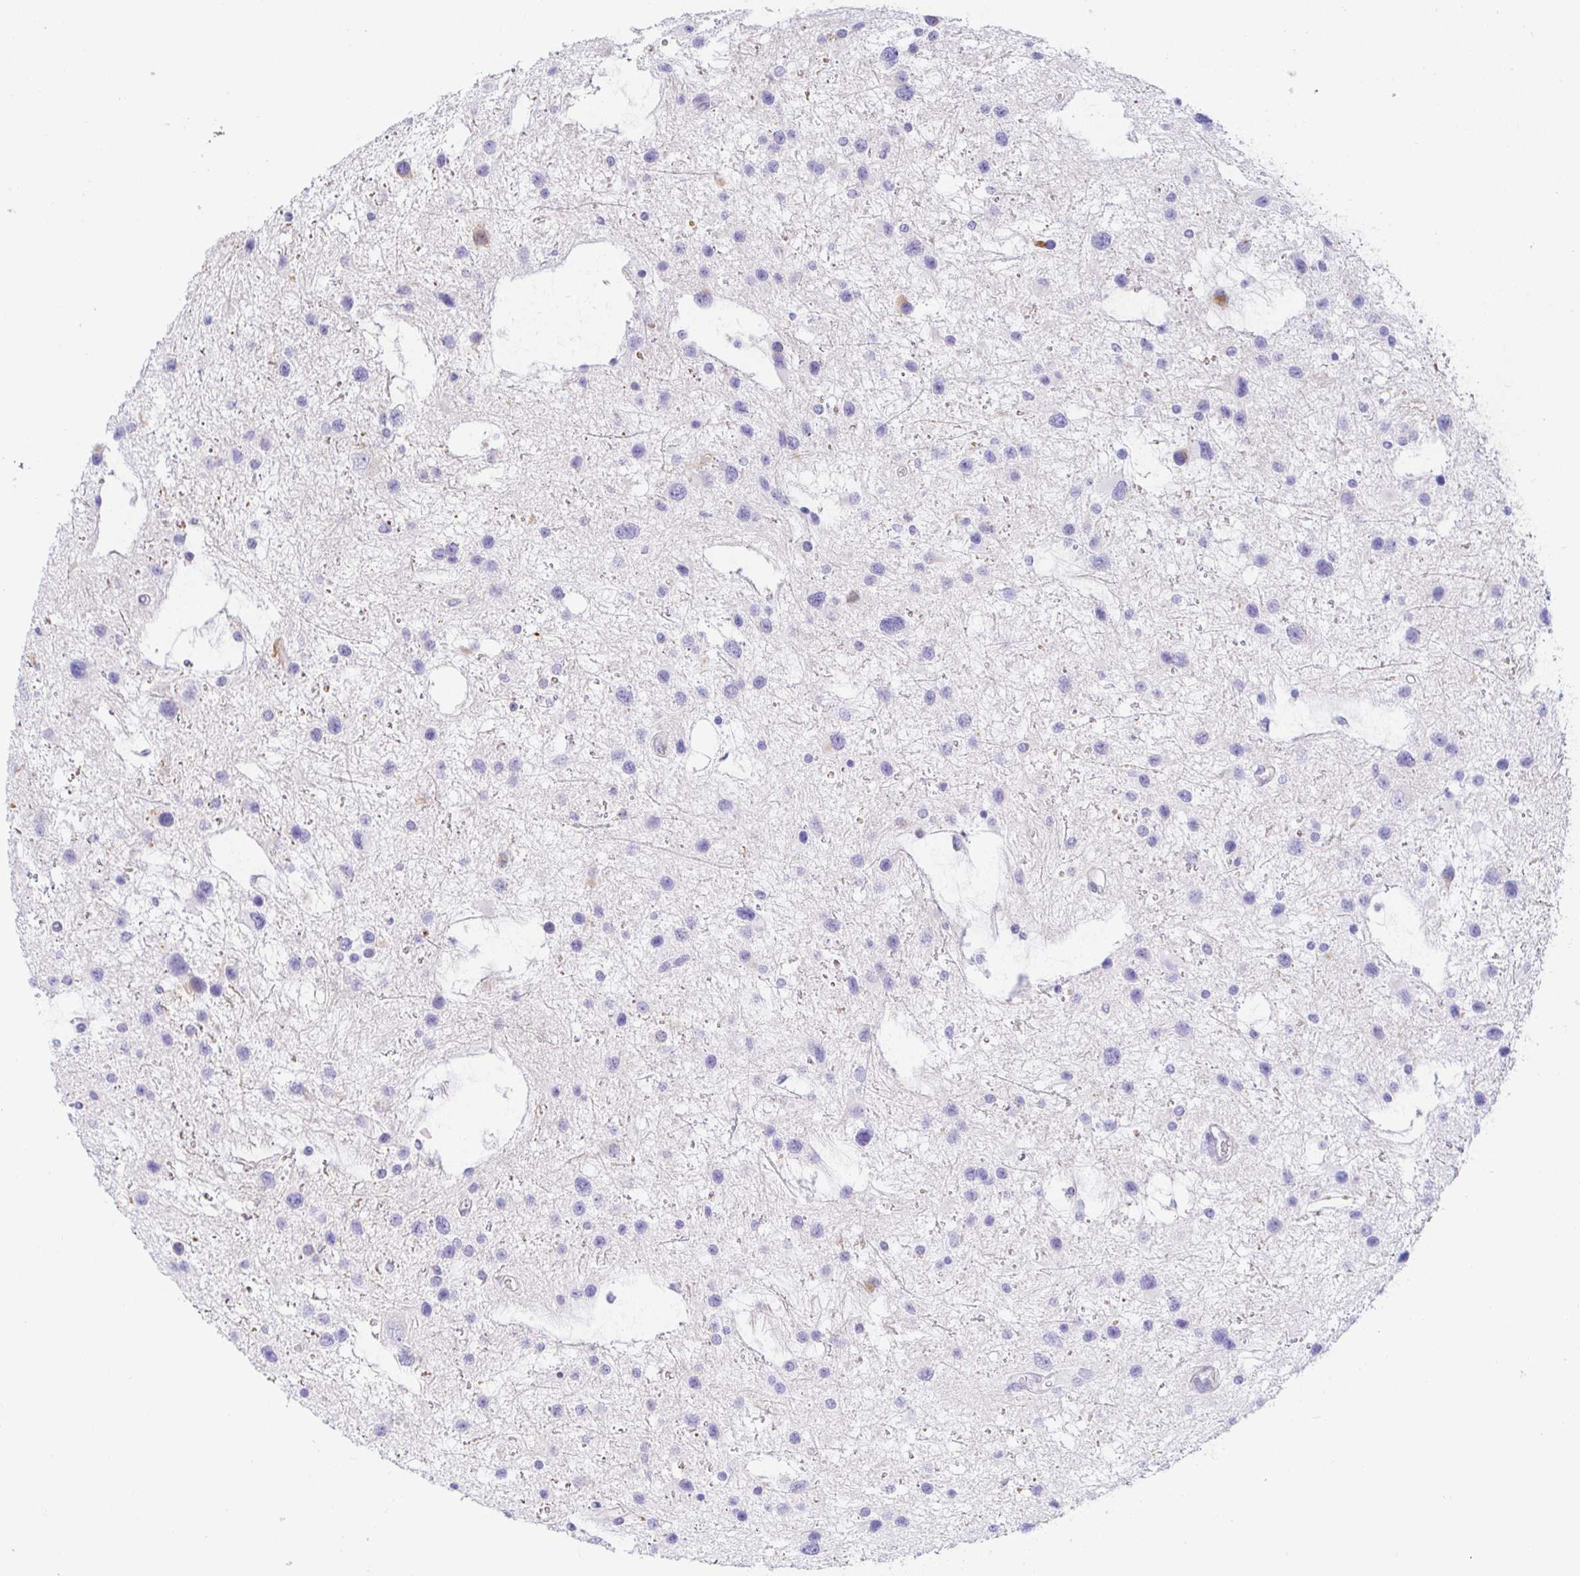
{"staining": {"intensity": "negative", "quantity": "none", "location": "none"}, "tissue": "glioma", "cell_type": "Tumor cells", "image_type": "cancer", "snomed": [{"axis": "morphology", "description": "Glioma, malignant, Low grade"}, {"axis": "topography", "description": "Brain"}], "caption": "A high-resolution photomicrograph shows immunohistochemistry staining of glioma, which displays no significant positivity in tumor cells.", "gene": "PINLYP", "patient": {"sex": "female", "age": 32}}